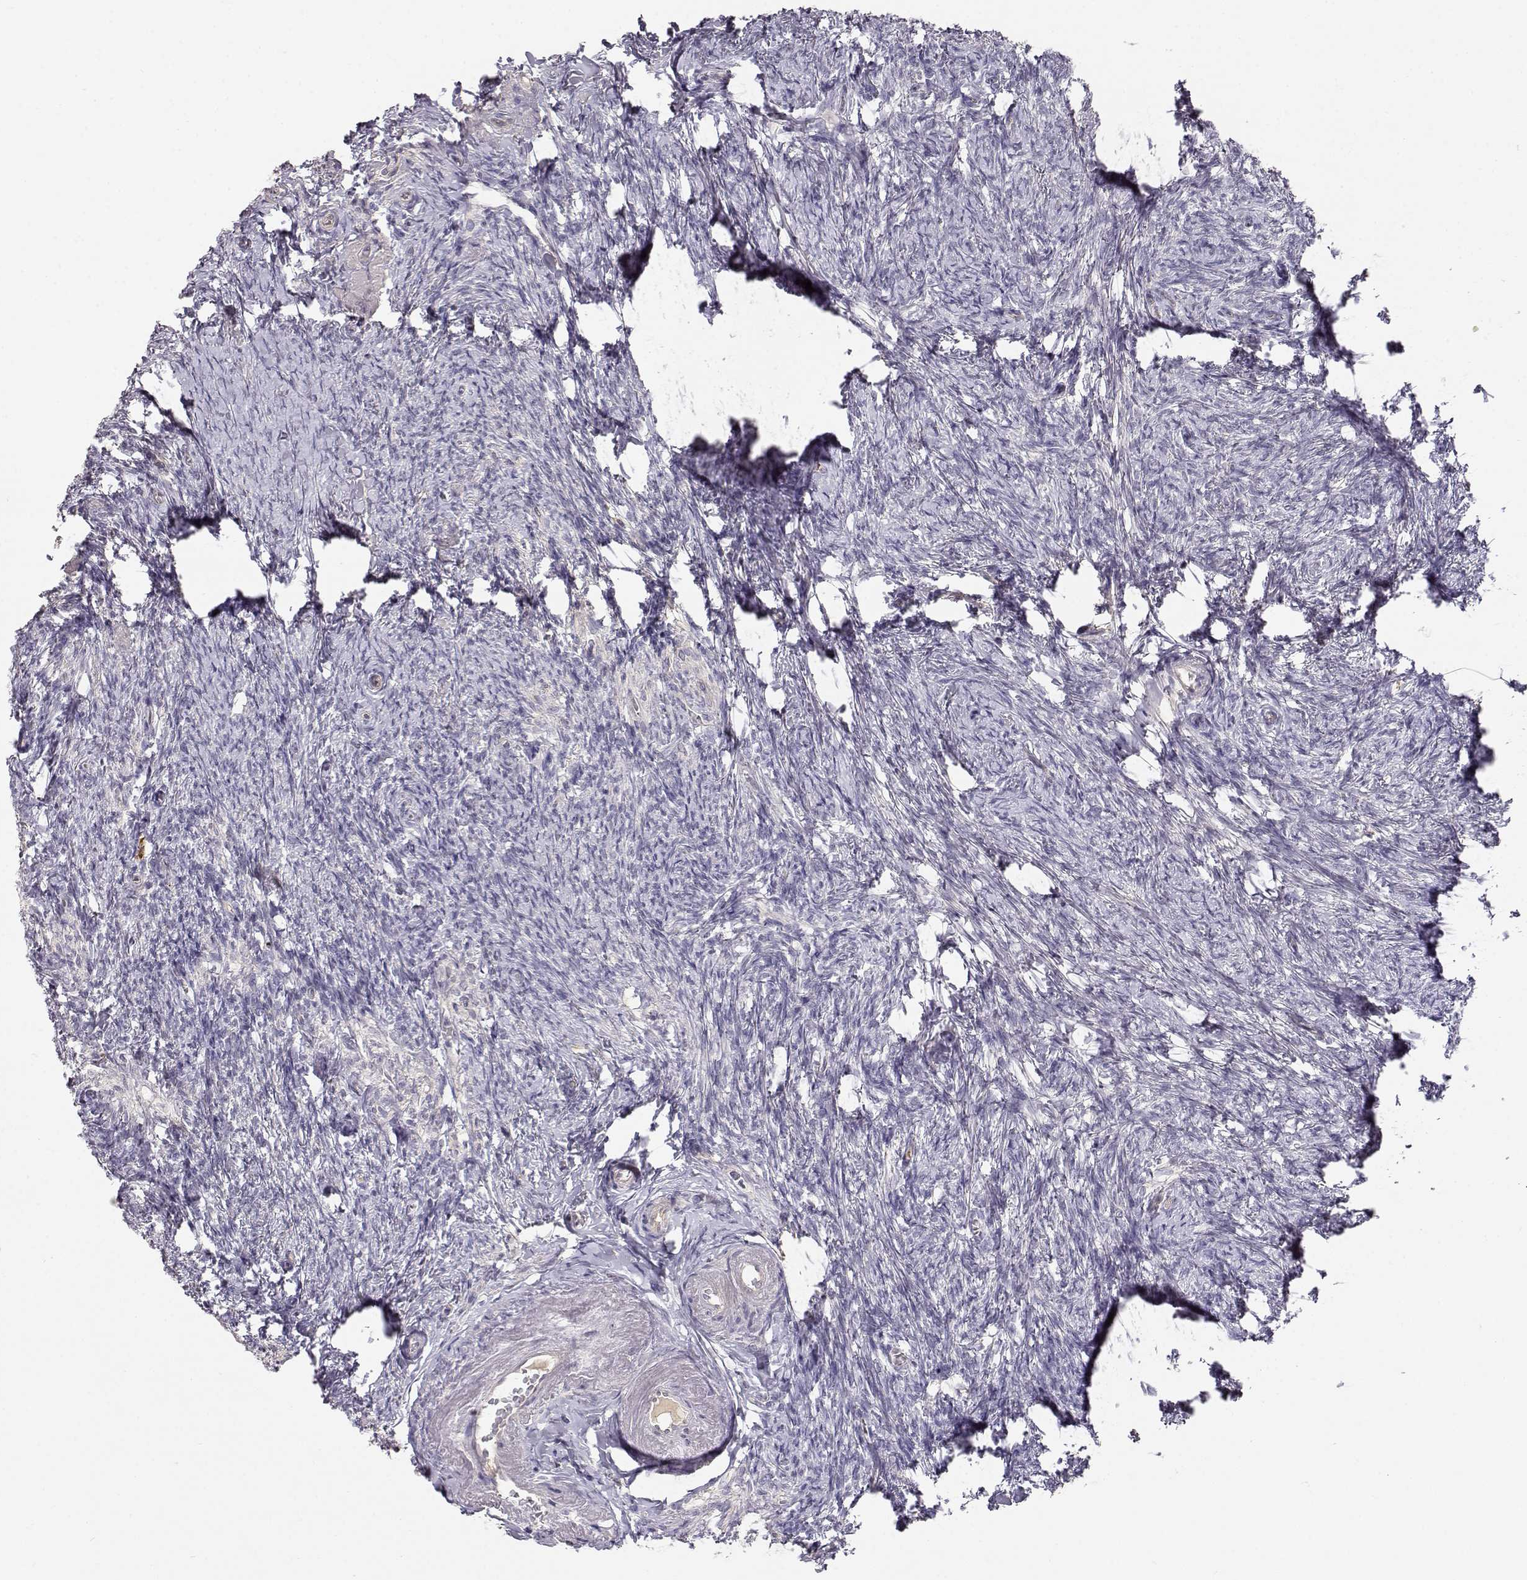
{"staining": {"intensity": "negative", "quantity": "none", "location": "none"}, "tissue": "ovary", "cell_type": "Follicle cells", "image_type": "normal", "snomed": [{"axis": "morphology", "description": "Normal tissue, NOS"}, {"axis": "topography", "description": "Ovary"}], "caption": "The immunohistochemistry histopathology image has no significant positivity in follicle cells of ovary. (IHC, brightfield microscopy, high magnification).", "gene": "EAF2", "patient": {"sex": "female", "age": 72}}